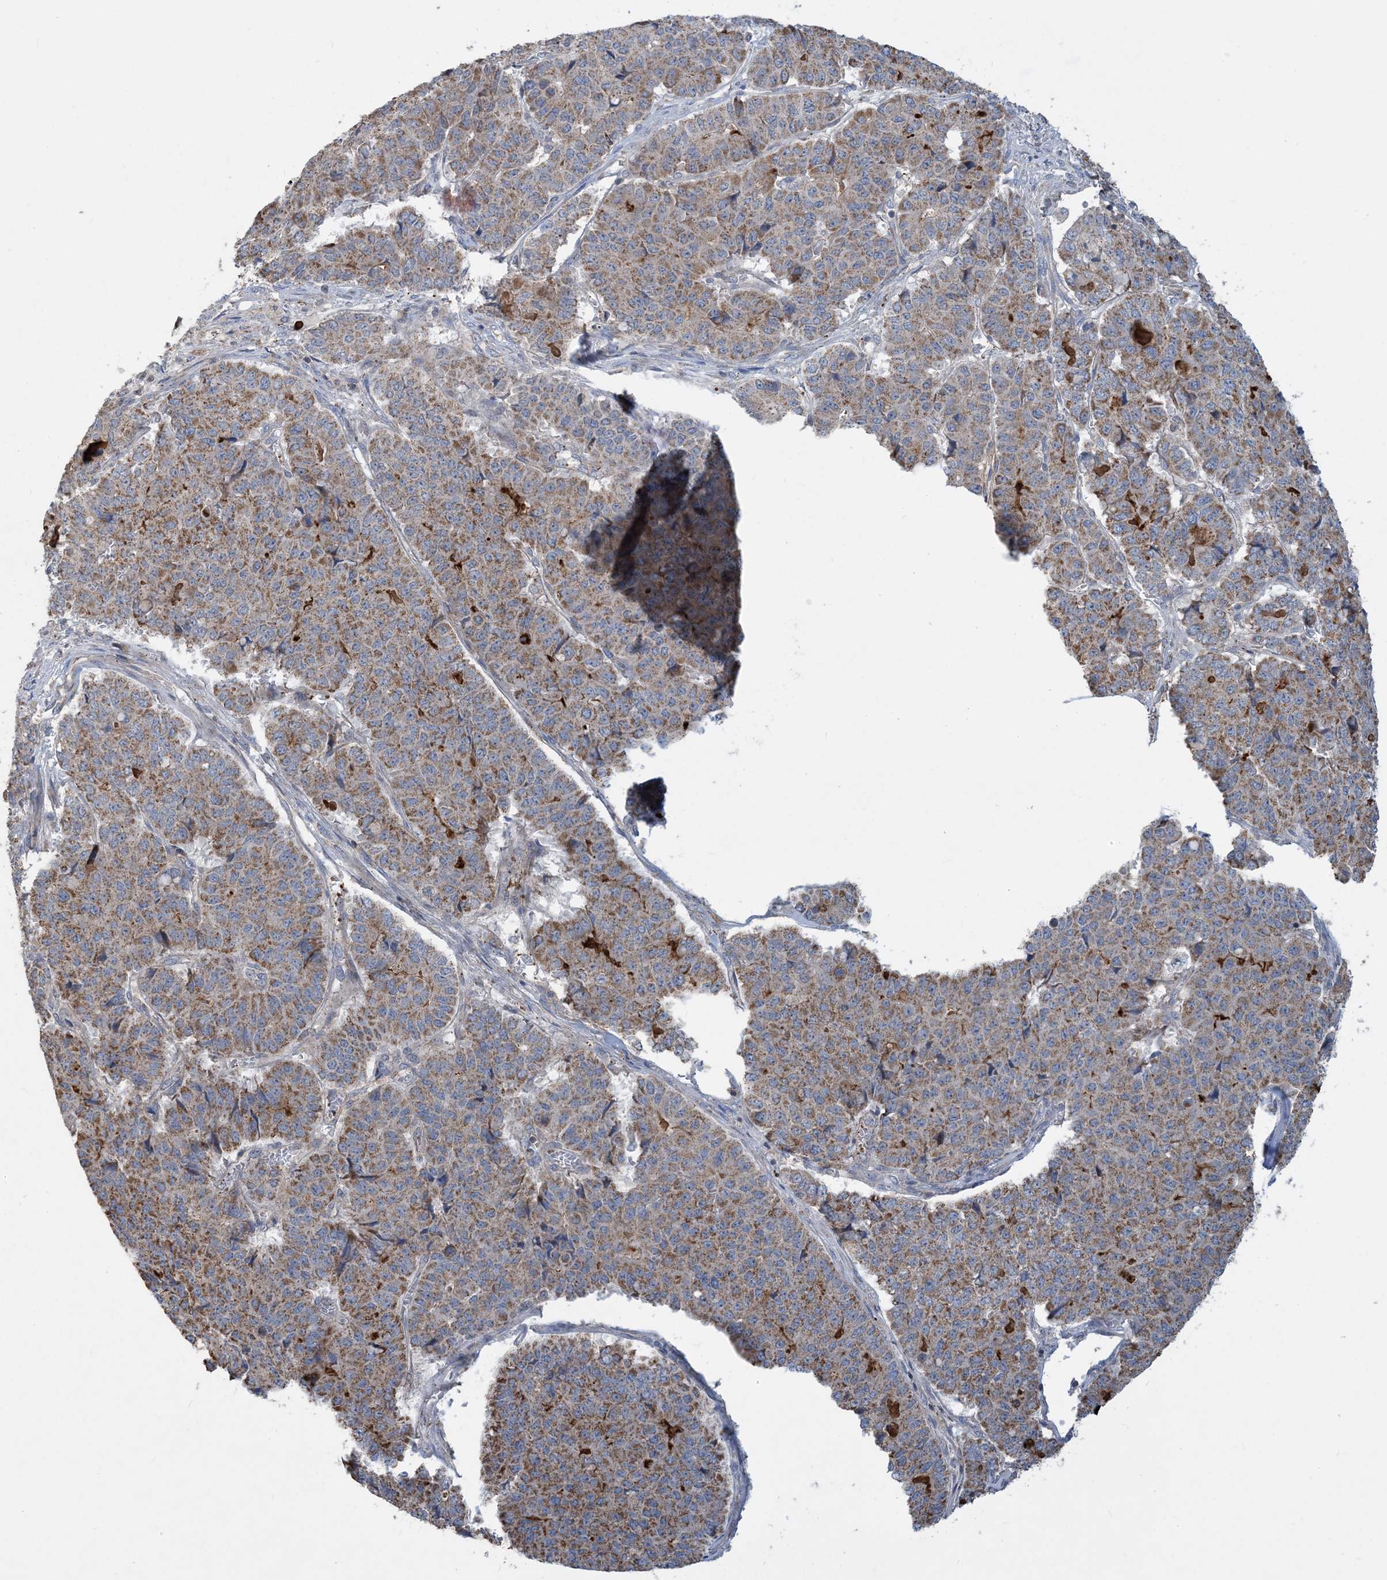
{"staining": {"intensity": "moderate", "quantity": ">75%", "location": "cytoplasmic/membranous"}, "tissue": "pancreatic cancer", "cell_type": "Tumor cells", "image_type": "cancer", "snomed": [{"axis": "morphology", "description": "Adenocarcinoma, NOS"}, {"axis": "topography", "description": "Pancreas"}], "caption": "Pancreatic cancer was stained to show a protein in brown. There is medium levels of moderate cytoplasmic/membranous staining in about >75% of tumor cells. (Brightfield microscopy of DAB IHC at high magnification).", "gene": "ECHDC1", "patient": {"sex": "male", "age": 50}}